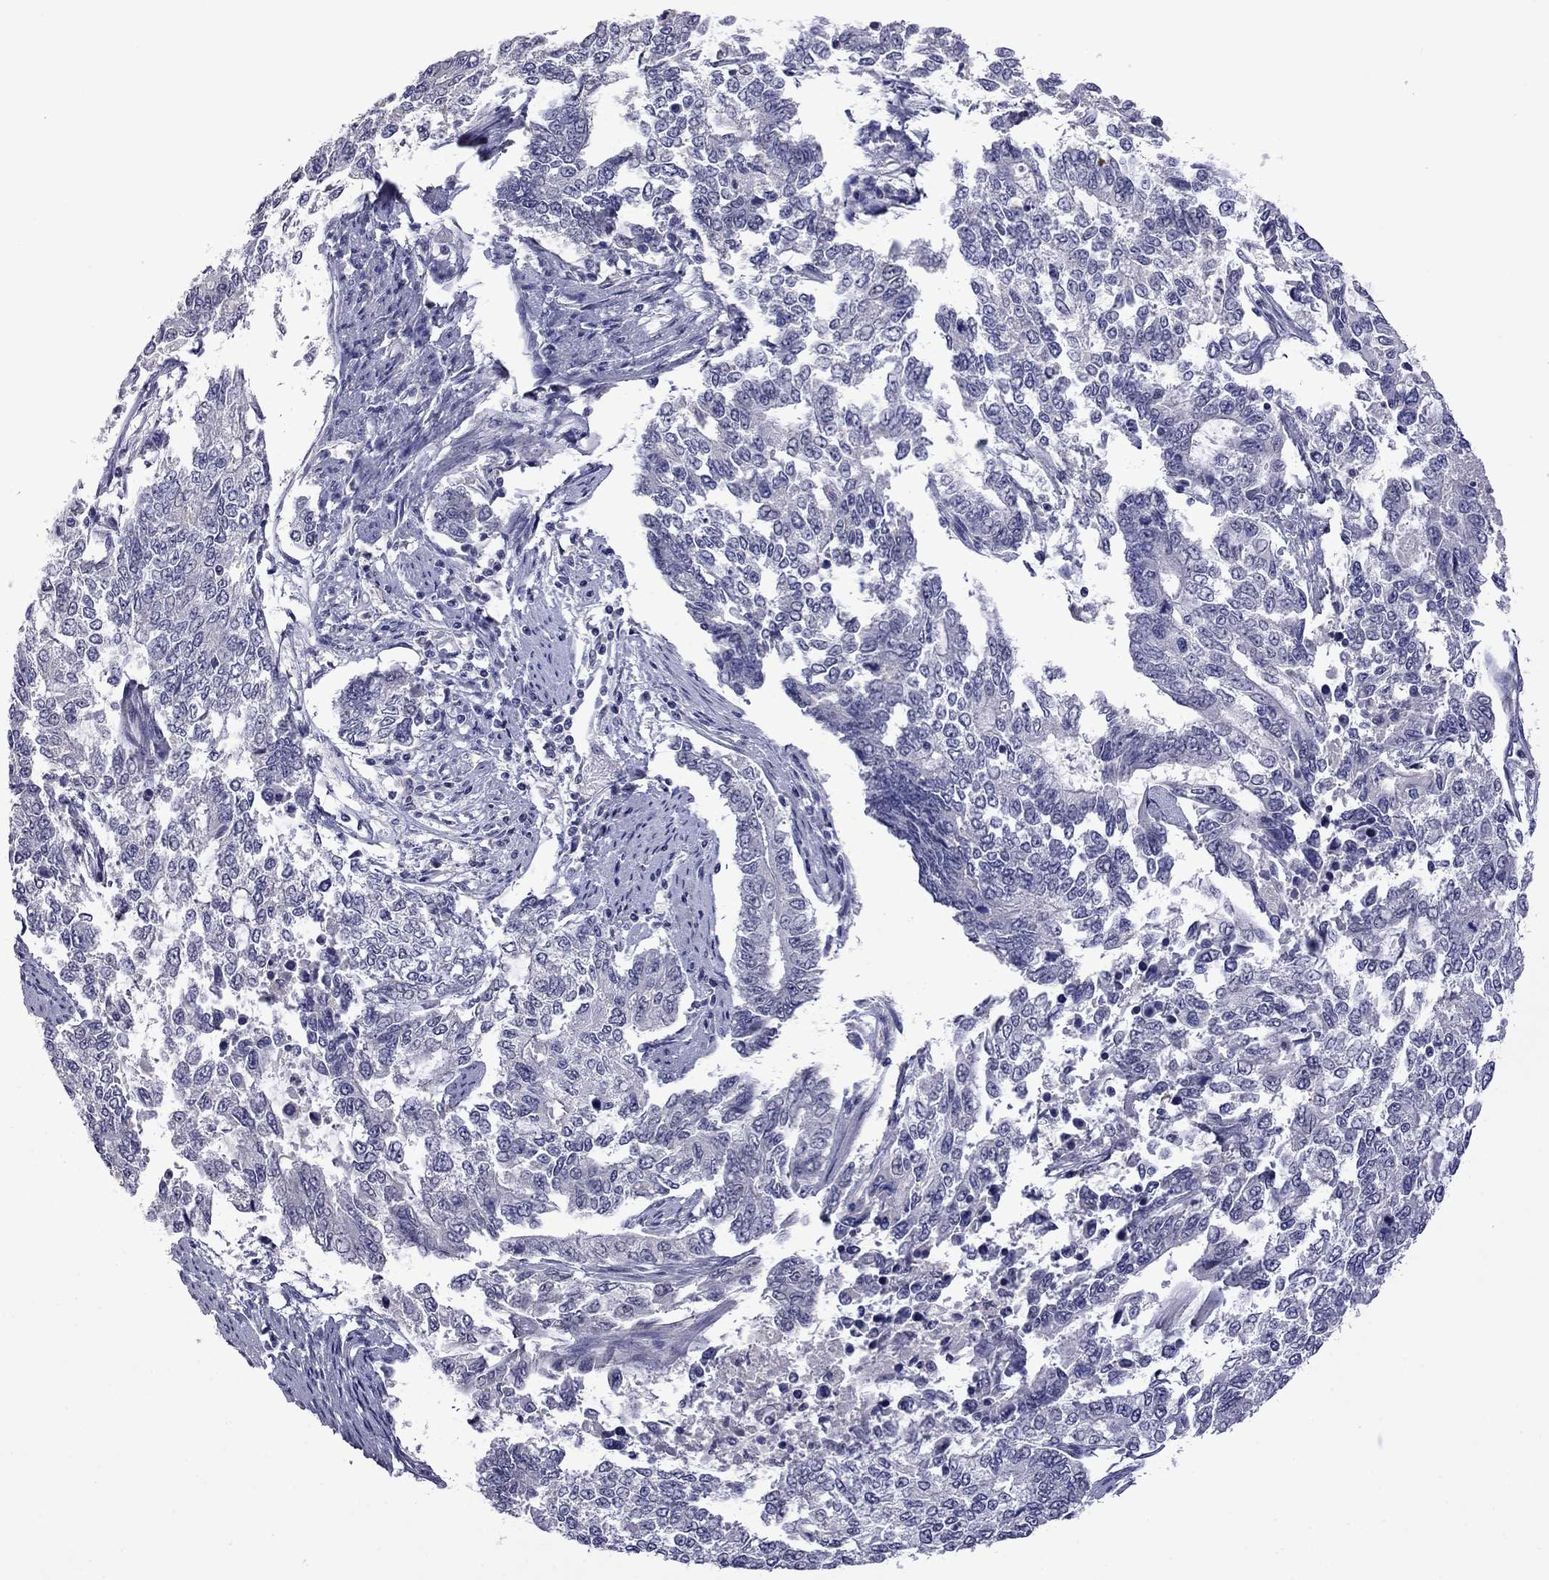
{"staining": {"intensity": "negative", "quantity": "none", "location": "none"}, "tissue": "endometrial cancer", "cell_type": "Tumor cells", "image_type": "cancer", "snomed": [{"axis": "morphology", "description": "Adenocarcinoma, NOS"}, {"axis": "topography", "description": "Uterus"}], "caption": "Endometrial cancer was stained to show a protein in brown. There is no significant positivity in tumor cells.", "gene": "STAR", "patient": {"sex": "female", "age": 59}}